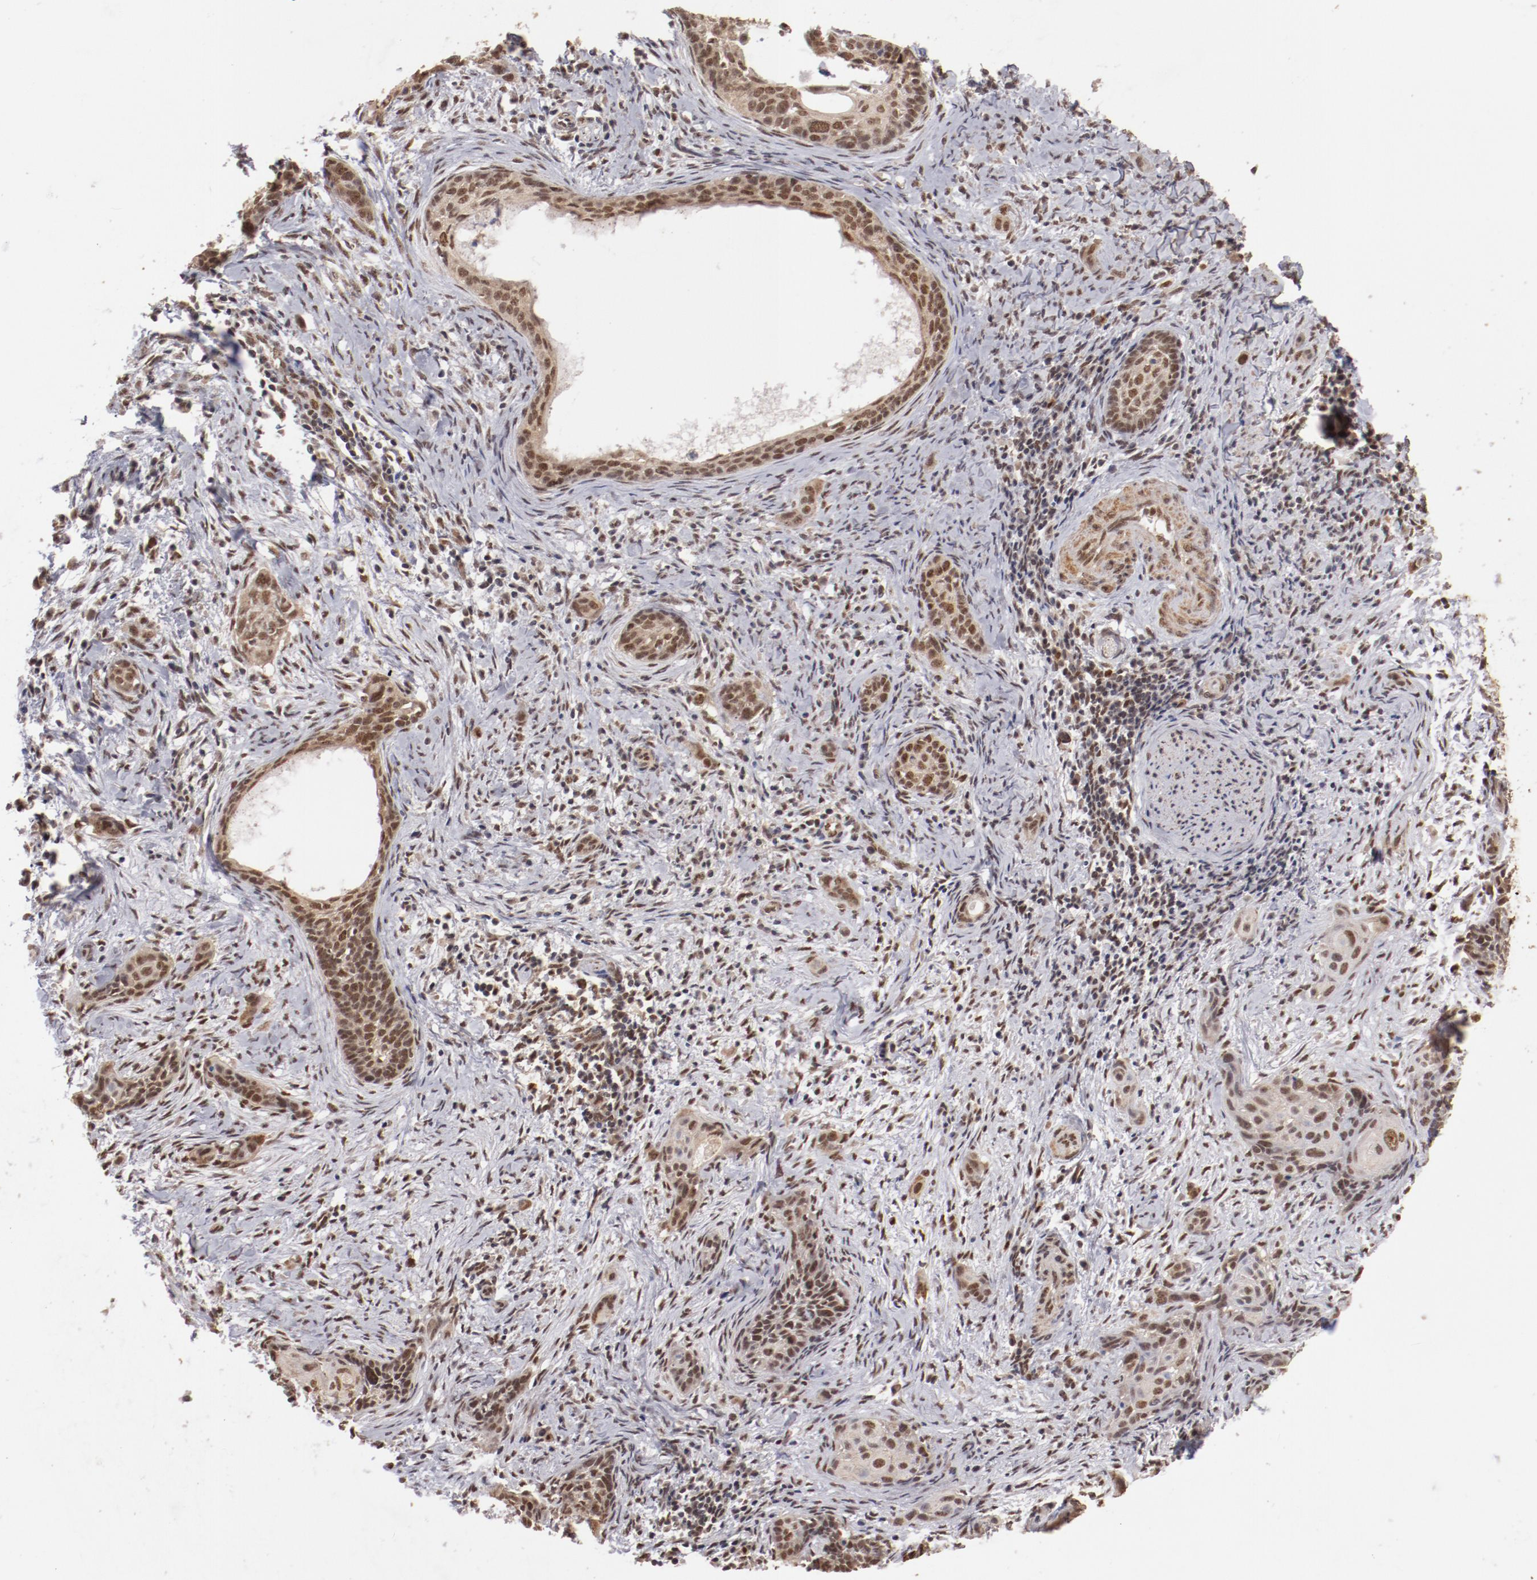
{"staining": {"intensity": "moderate", "quantity": ">75%", "location": "cytoplasmic/membranous,nuclear"}, "tissue": "cervical cancer", "cell_type": "Tumor cells", "image_type": "cancer", "snomed": [{"axis": "morphology", "description": "Squamous cell carcinoma, NOS"}, {"axis": "topography", "description": "Cervix"}], "caption": "A brown stain labels moderate cytoplasmic/membranous and nuclear staining of a protein in human cervical cancer tumor cells.", "gene": "CLOCK", "patient": {"sex": "female", "age": 33}}